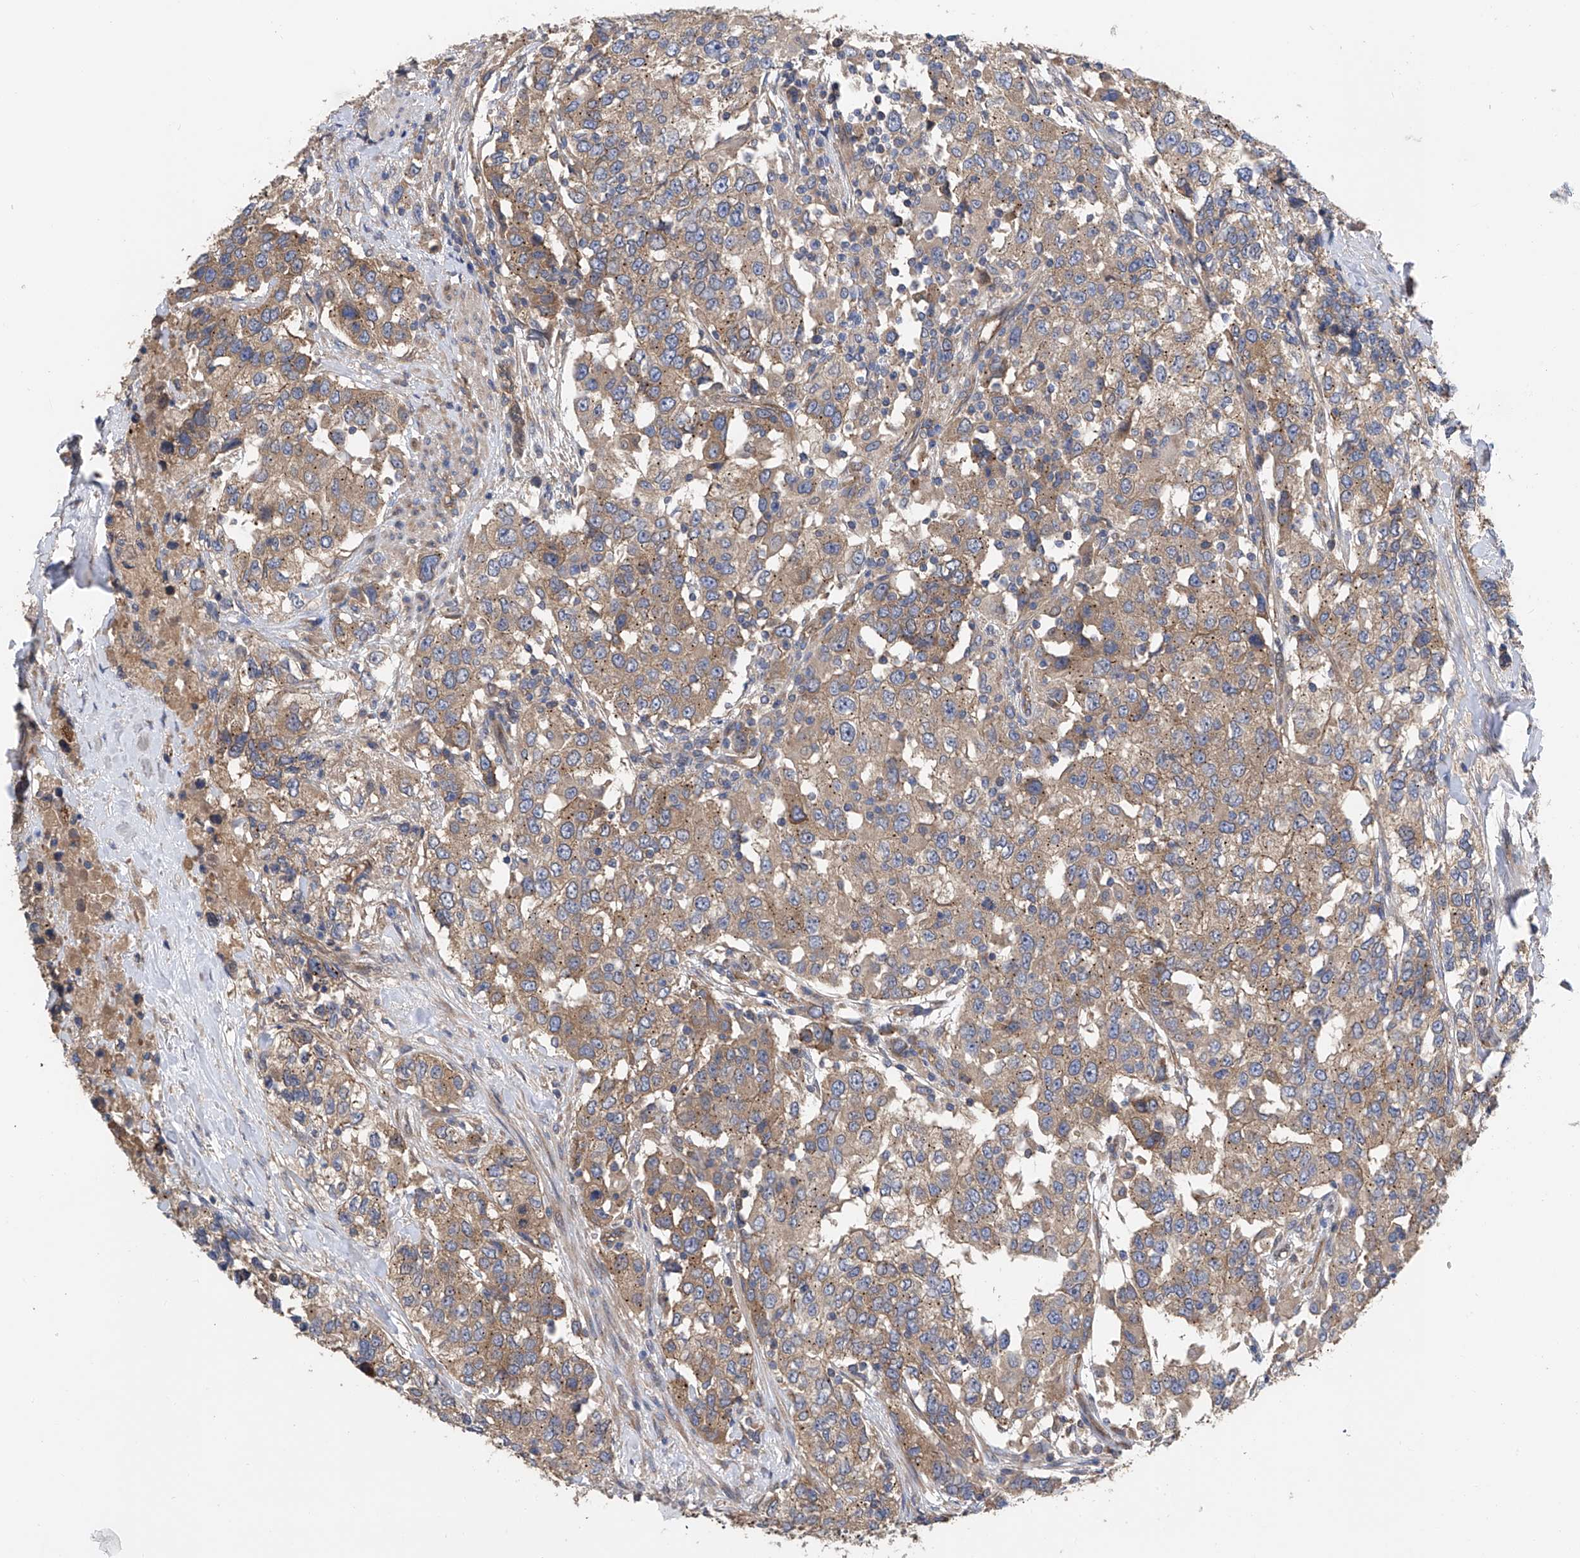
{"staining": {"intensity": "moderate", "quantity": ">75%", "location": "cytoplasmic/membranous"}, "tissue": "urothelial cancer", "cell_type": "Tumor cells", "image_type": "cancer", "snomed": [{"axis": "morphology", "description": "Urothelial carcinoma, High grade"}, {"axis": "topography", "description": "Urinary bladder"}], "caption": "Moderate cytoplasmic/membranous positivity for a protein is seen in approximately >75% of tumor cells of urothelial carcinoma (high-grade) using IHC.", "gene": "PTK2", "patient": {"sex": "female", "age": 80}}